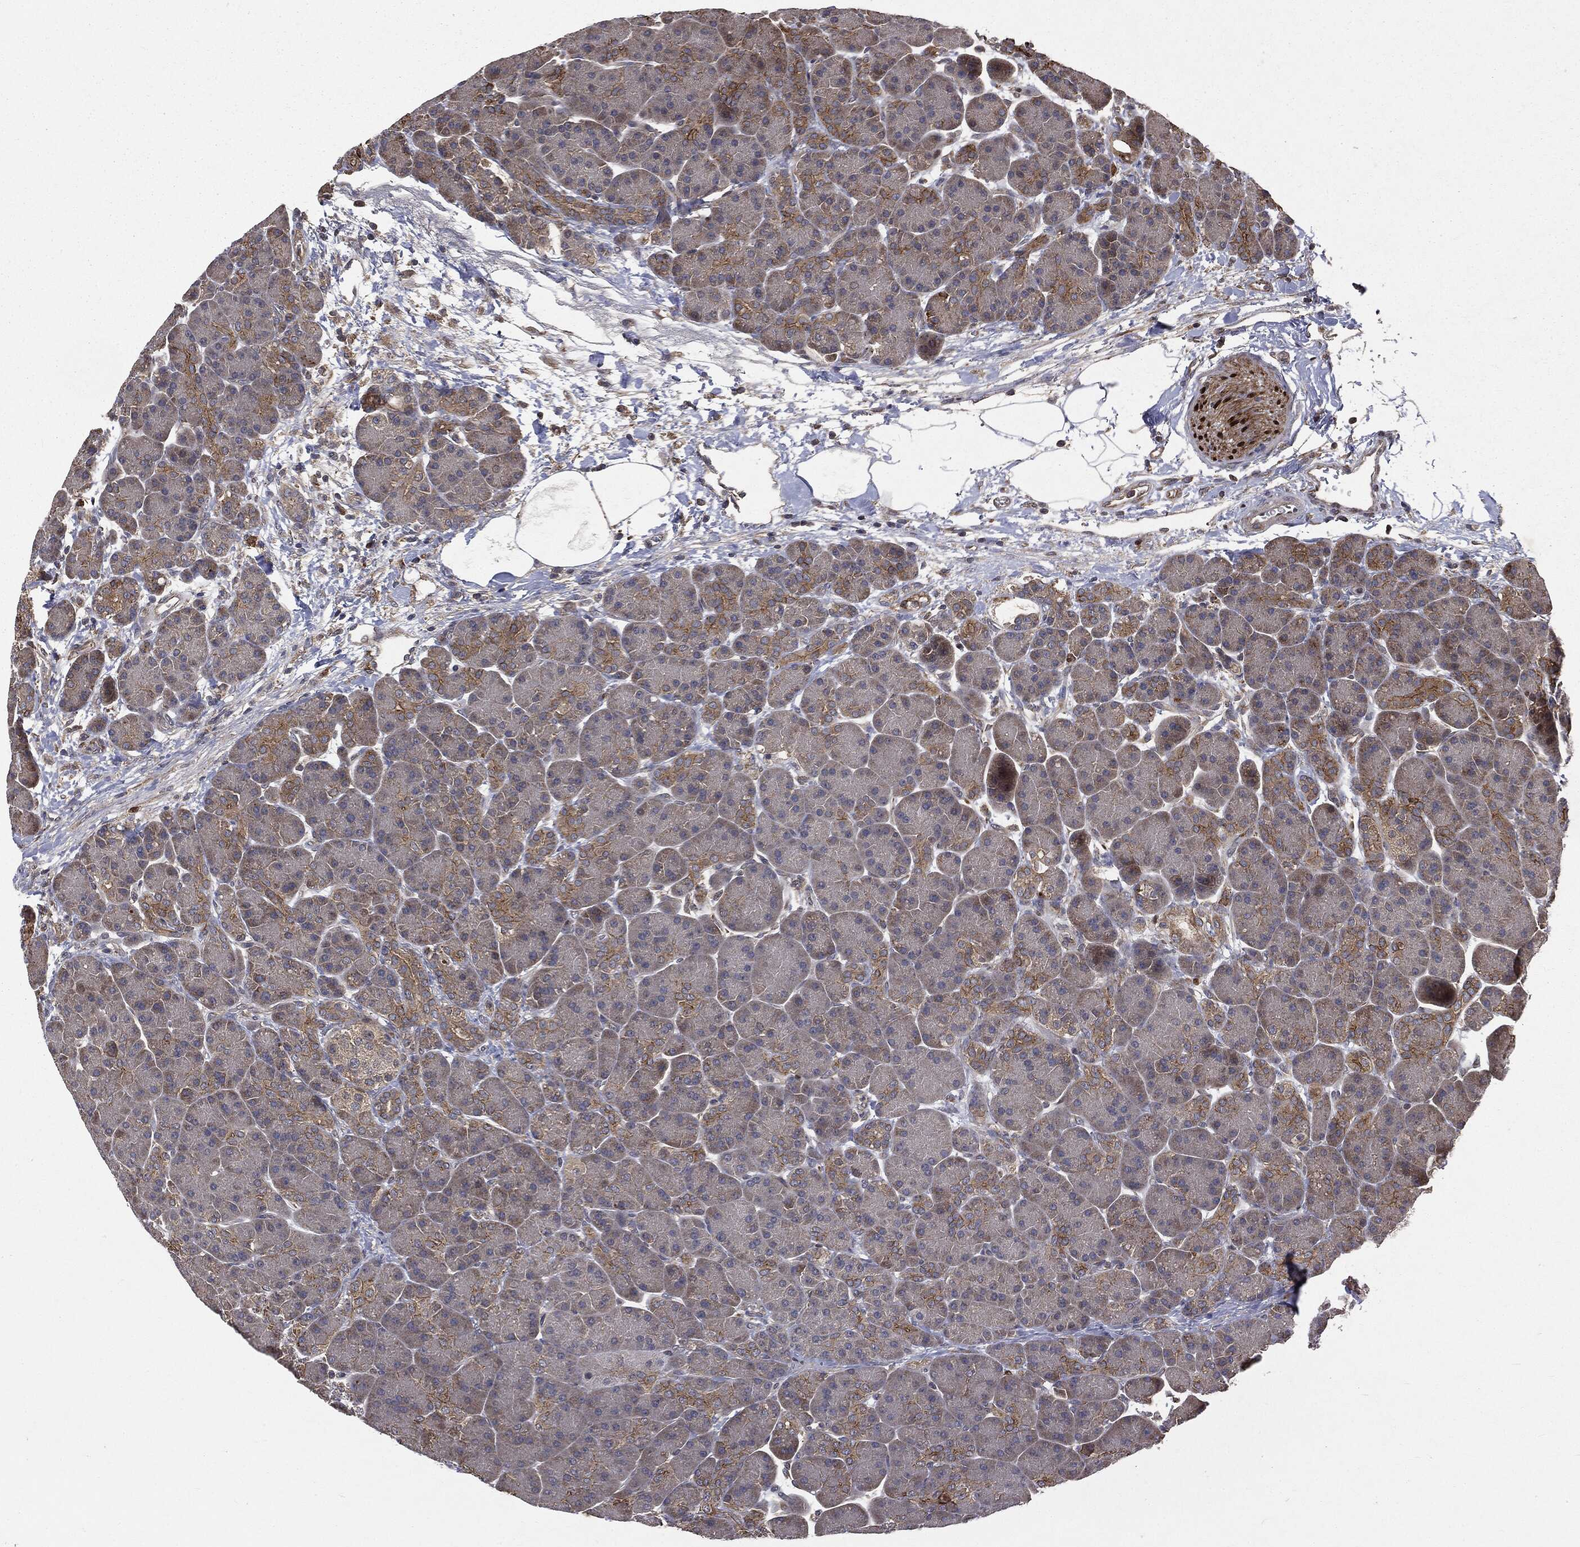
{"staining": {"intensity": "moderate", "quantity": "<25%", "location": "cytoplasmic/membranous"}, "tissue": "pancreas", "cell_type": "Exocrine glandular cells", "image_type": "normal", "snomed": [{"axis": "morphology", "description": "Normal tissue, NOS"}, {"axis": "topography", "description": "Pancreas"}], "caption": "High-power microscopy captured an immunohistochemistry (IHC) image of benign pancreas, revealing moderate cytoplasmic/membranous positivity in approximately <25% of exocrine glandular cells.", "gene": "PLOD3", "patient": {"sex": "female", "age": 63}}